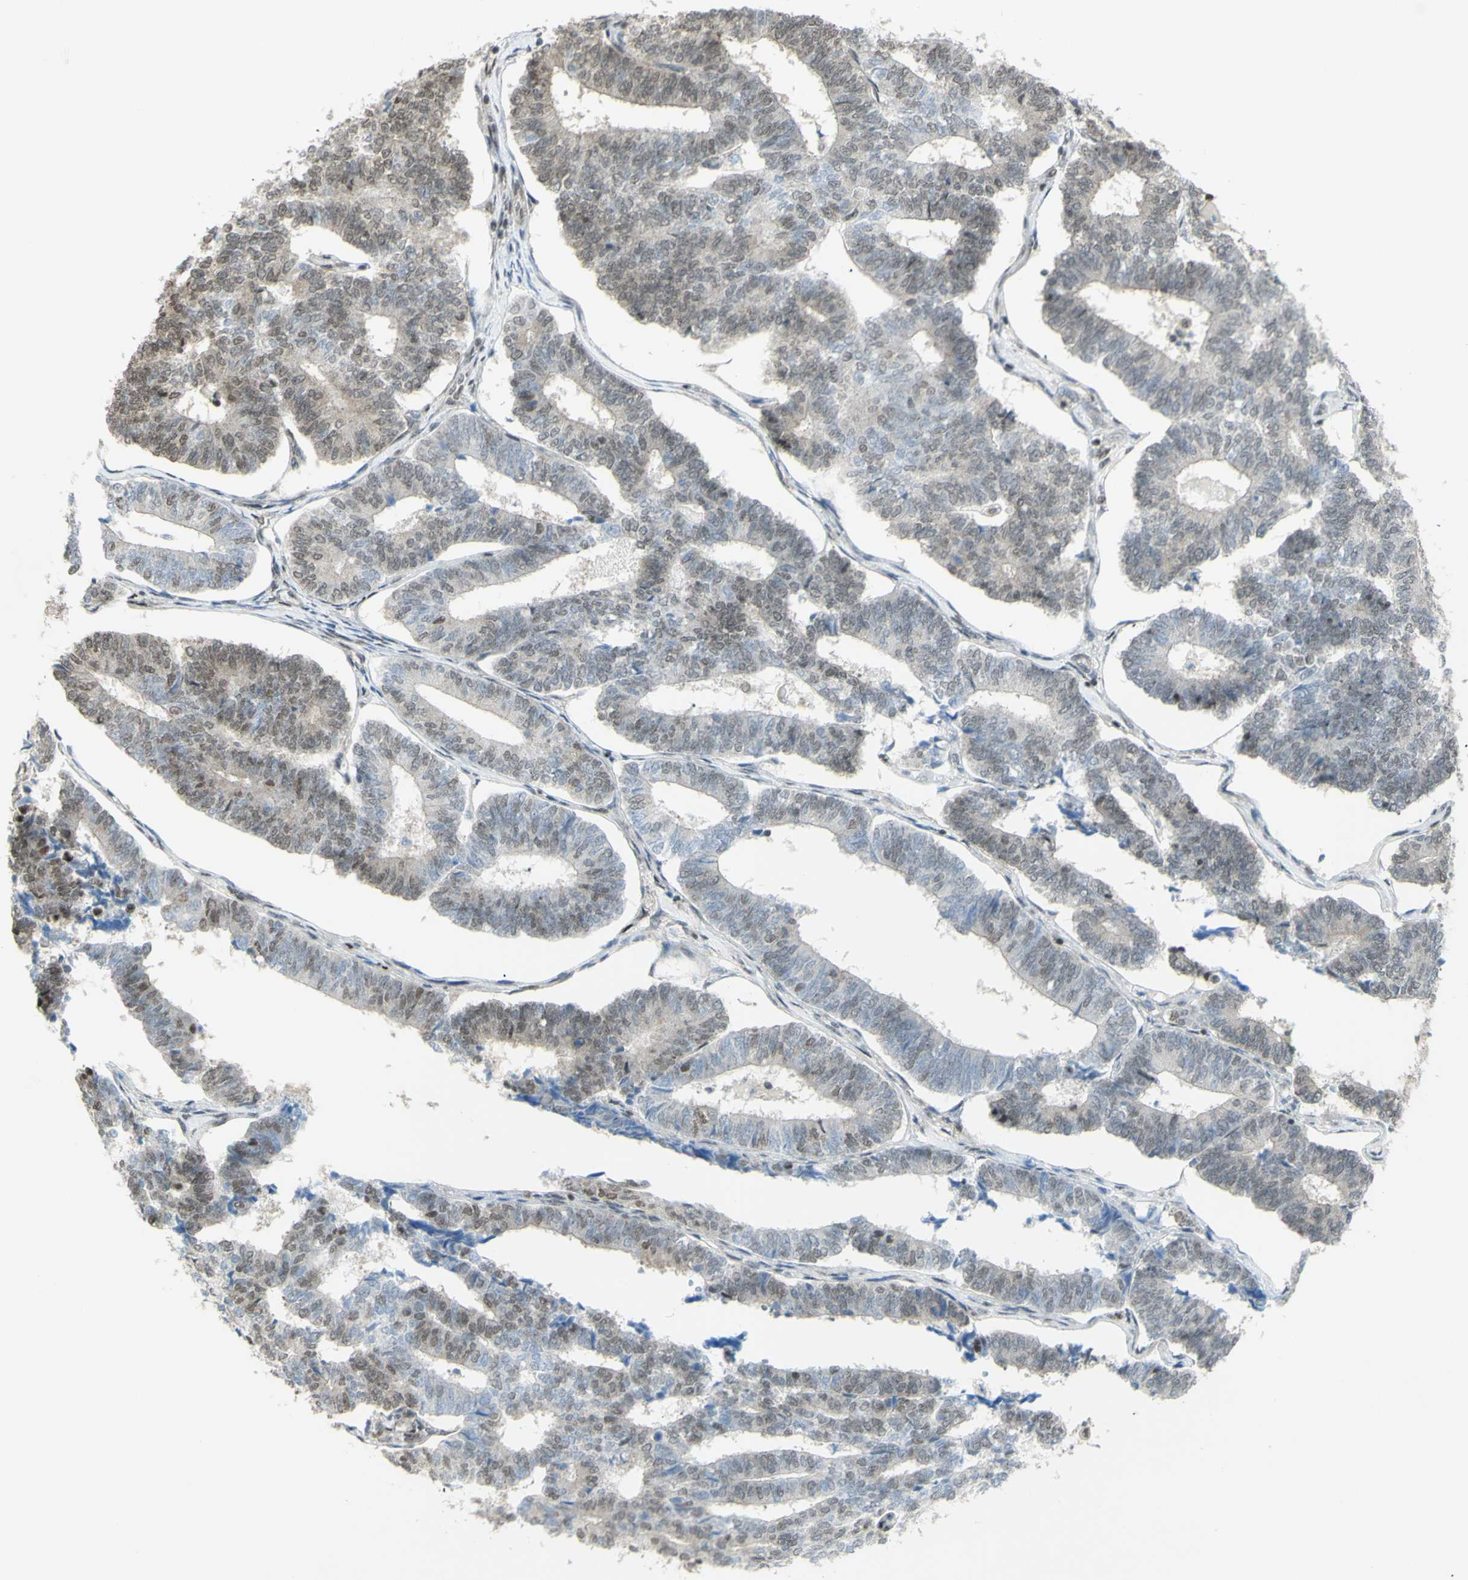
{"staining": {"intensity": "weak", "quantity": "25%-75%", "location": "nuclear"}, "tissue": "endometrial cancer", "cell_type": "Tumor cells", "image_type": "cancer", "snomed": [{"axis": "morphology", "description": "Adenocarcinoma, NOS"}, {"axis": "topography", "description": "Endometrium"}], "caption": "A brown stain shows weak nuclear positivity of a protein in endometrial cancer (adenocarcinoma) tumor cells.", "gene": "ZMYM6", "patient": {"sex": "female", "age": 70}}